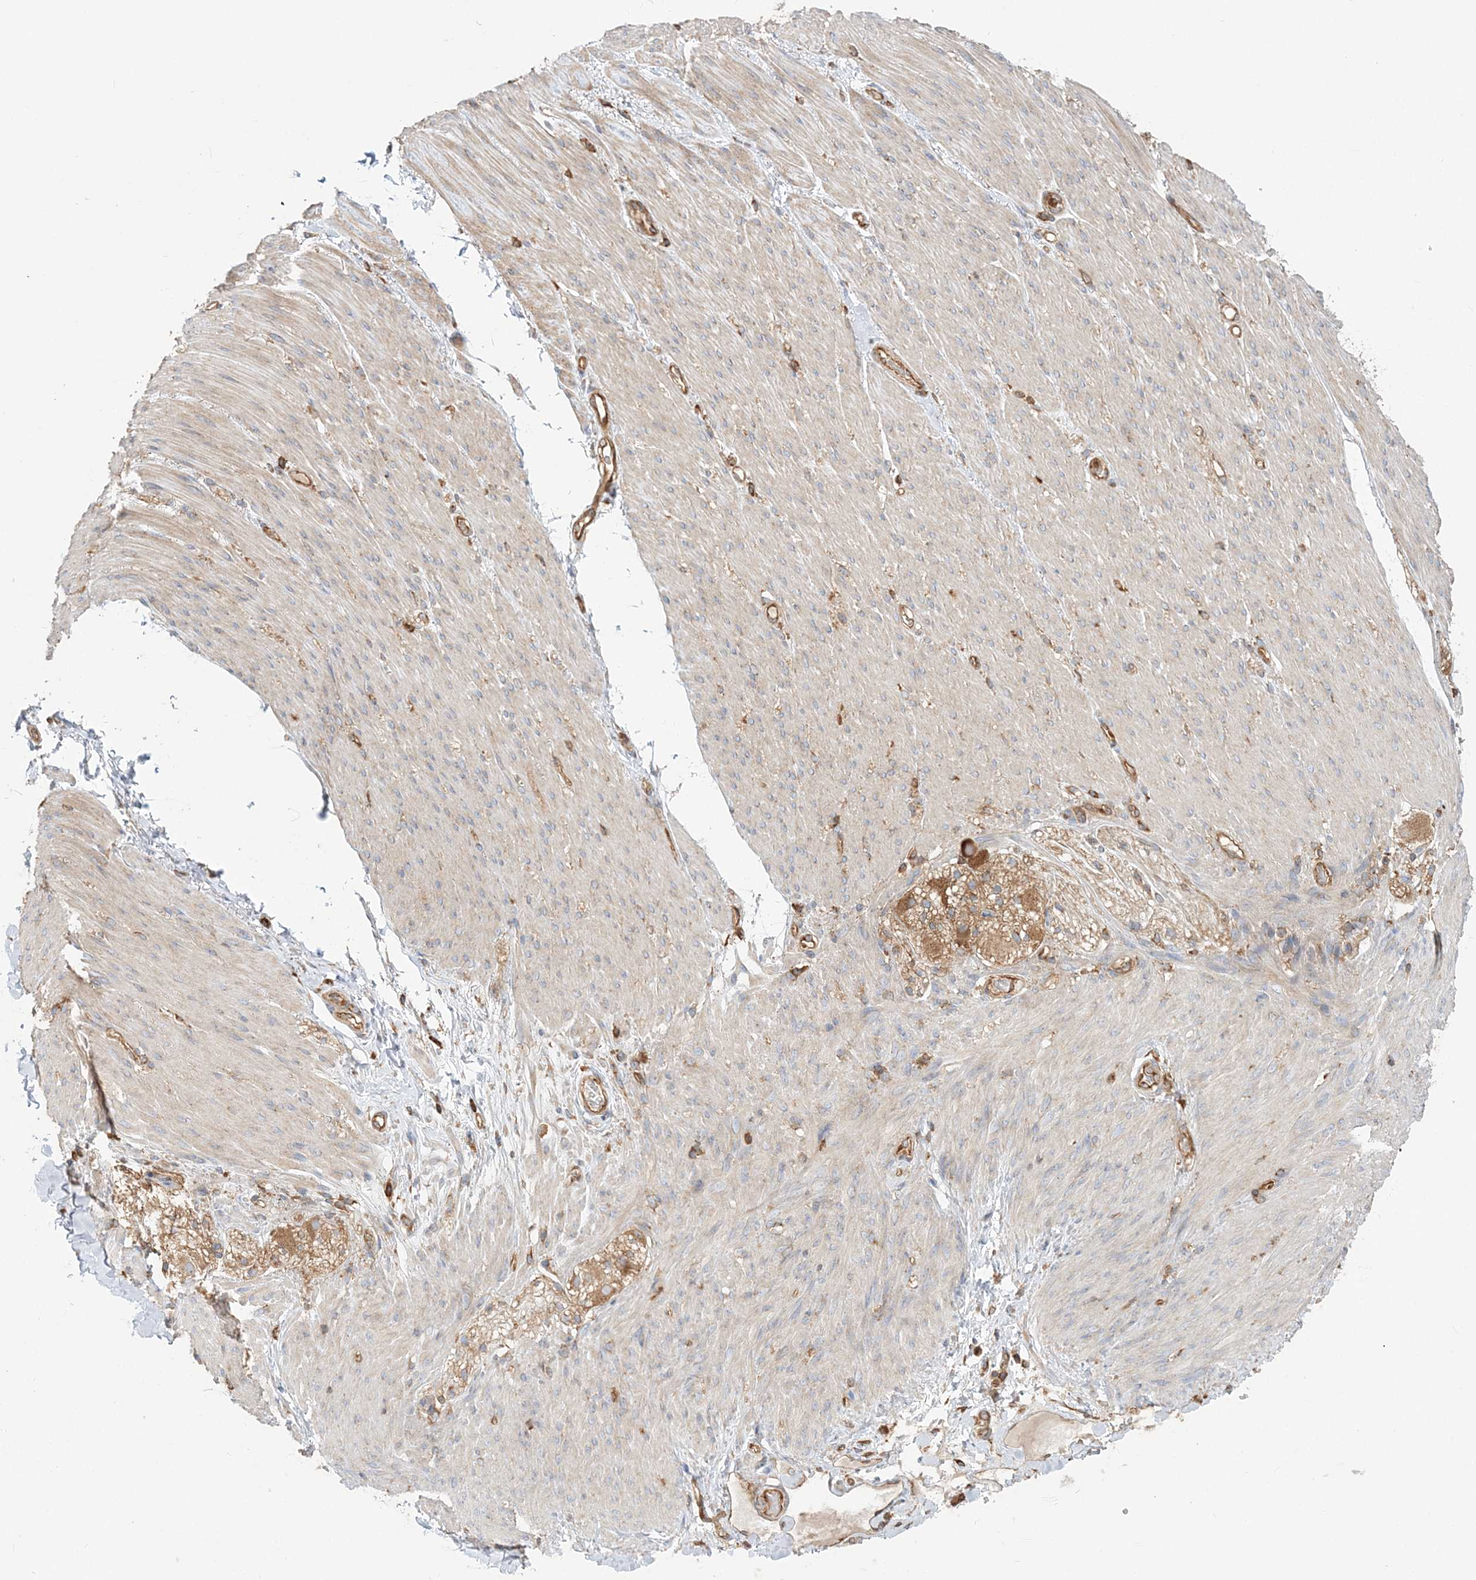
{"staining": {"intensity": "negative", "quantity": "none", "location": "none"}, "tissue": "adipose tissue", "cell_type": "Adipocytes", "image_type": "normal", "snomed": [{"axis": "morphology", "description": "Normal tissue, NOS"}, {"axis": "topography", "description": "Colon"}, {"axis": "topography", "description": "Peripheral nerve tissue"}], "caption": "Immunohistochemistry (IHC) image of unremarkable adipose tissue stained for a protein (brown), which exhibits no expression in adipocytes.", "gene": "TBC1D5", "patient": {"sex": "female", "age": 61}}